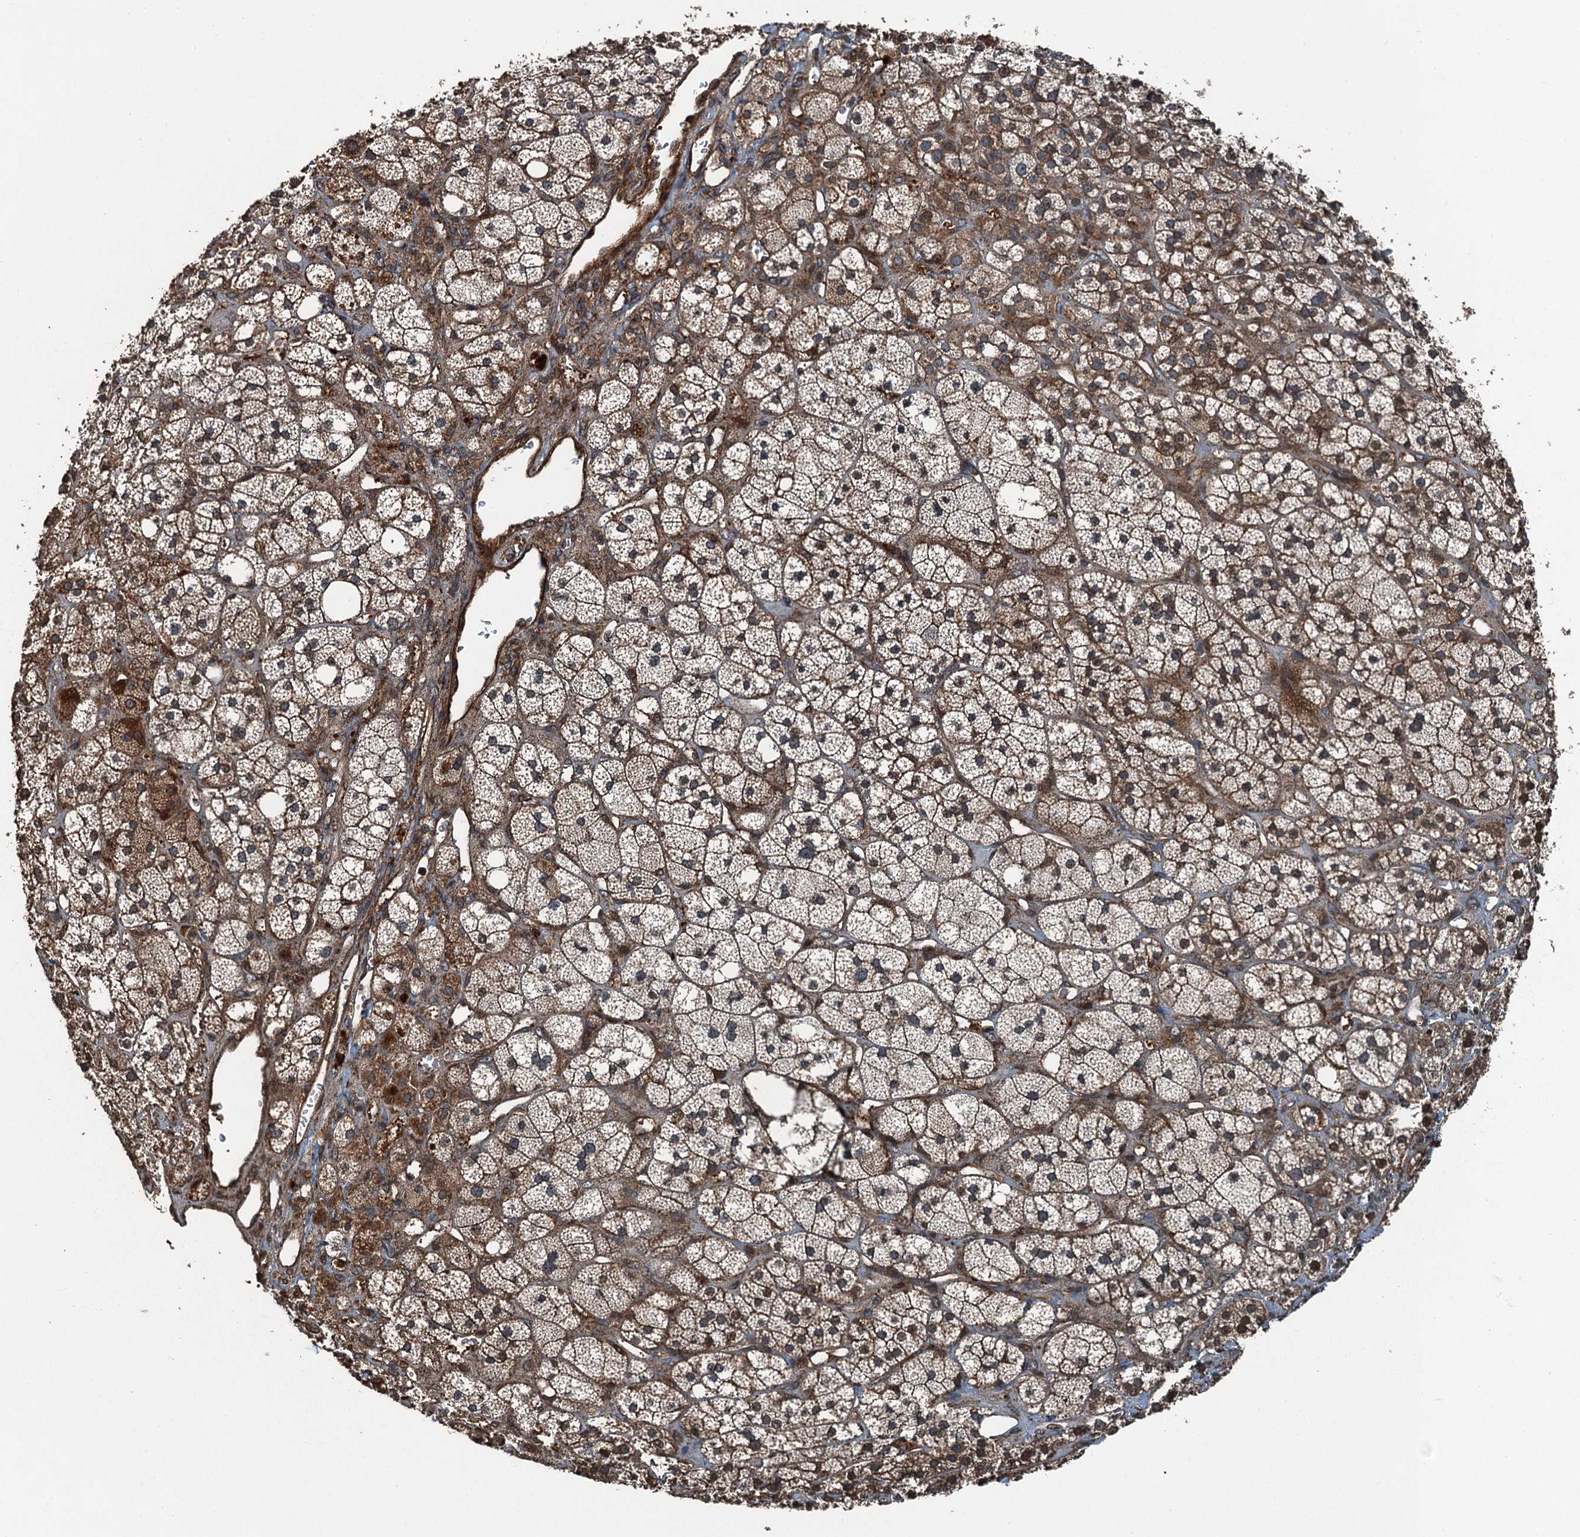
{"staining": {"intensity": "strong", "quantity": "25%-75%", "location": "cytoplasmic/membranous,nuclear"}, "tissue": "adrenal gland", "cell_type": "Glandular cells", "image_type": "normal", "snomed": [{"axis": "morphology", "description": "Normal tissue, NOS"}, {"axis": "topography", "description": "Adrenal gland"}], "caption": "Unremarkable adrenal gland reveals strong cytoplasmic/membranous,nuclear staining in about 25%-75% of glandular cells, visualized by immunohistochemistry. (DAB IHC with brightfield microscopy, high magnification).", "gene": "TCTN1", "patient": {"sex": "male", "age": 61}}